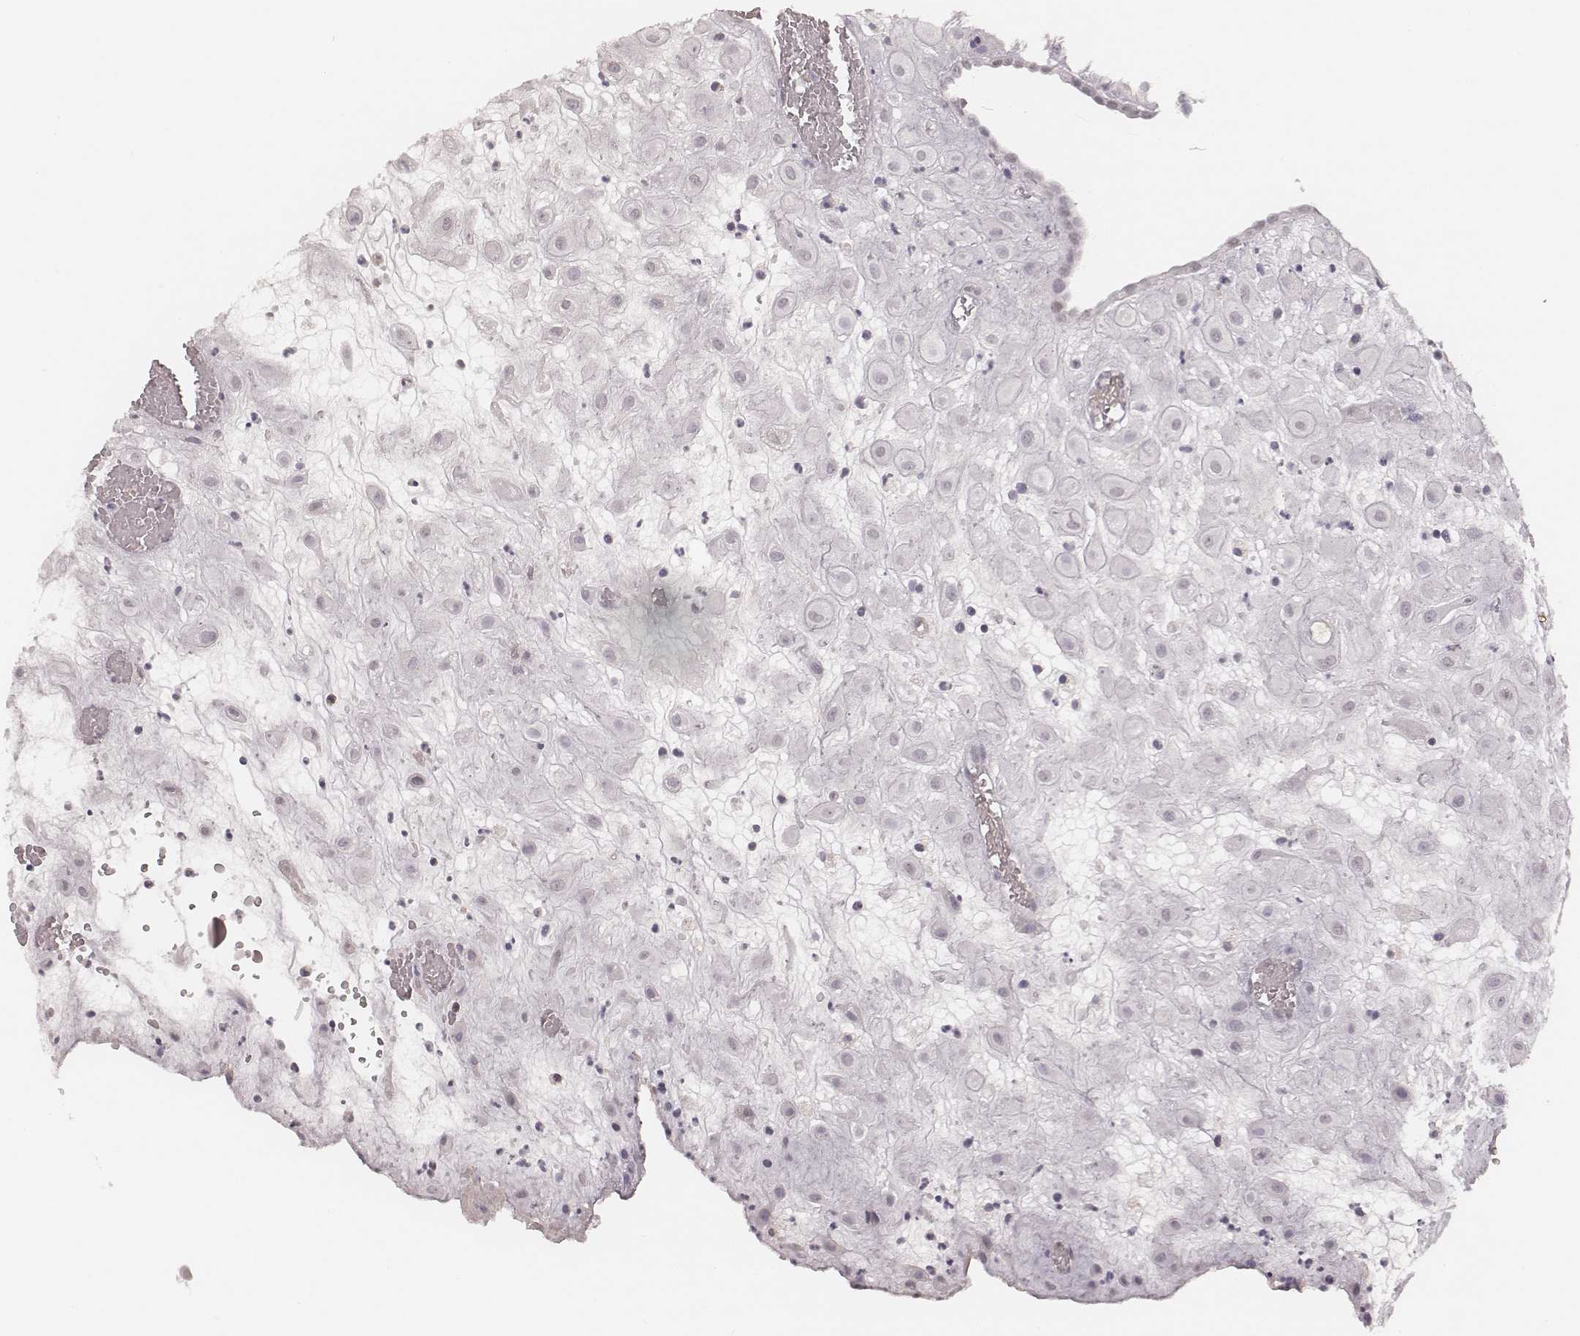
{"staining": {"intensity": "negative", "quantity": "none", "location": "none"}, "tissue": "placenta", "cell_type": "Decidual cells", "image_type": "normal", "snomed": [{"axis": "morphology", "description": "Normal tissue, NOS"}, {"axis": "topography", "description": "Placenta"}], "caption": "Immunohistochemistry (IHC) image of normal placenta: human placenta stained with DAB displays no significant protein expression in decidual cells.", "gene": "MSX1", "patient": {"sex": "female", "age": 24}}